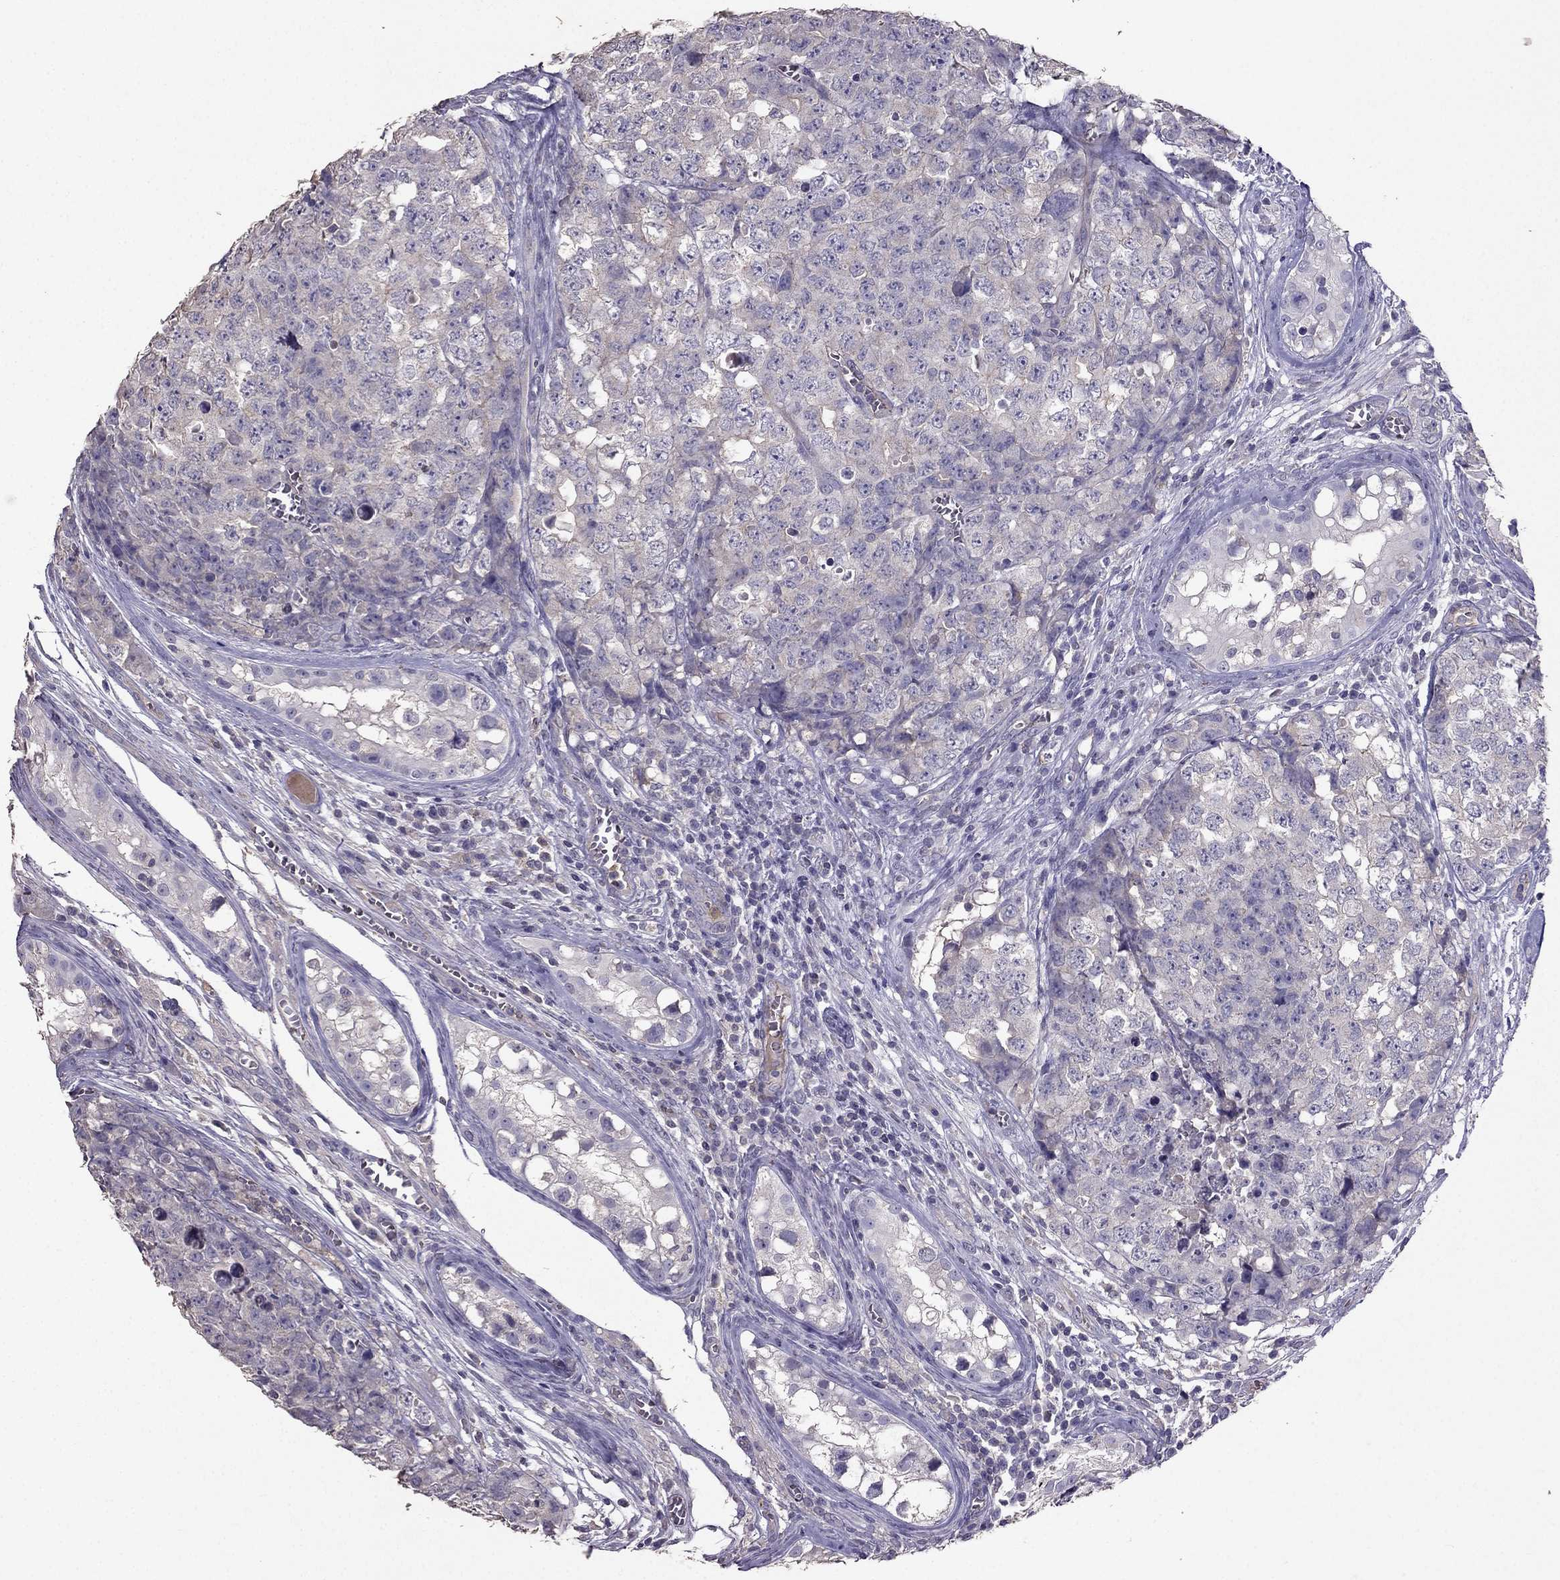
{"staining": {"intensity": "negative", "quantity": "none", "location": "none"}, "tissue": "testis cancer", "cell_type": "Tumor cells", "image_type": "cancer", "snomed": [{"axis": "morphology", "description": "Carcinoma, Embryonal, NOS"}, {"axis": "topography", "description": "Testis"}], "caption": "Immunohistochemical staining of embryonal carcinoma (testis) displays no significant staining in tumor cells.", "gene": "RFLNB", "patient": {"sex": "male", "age": 23}}